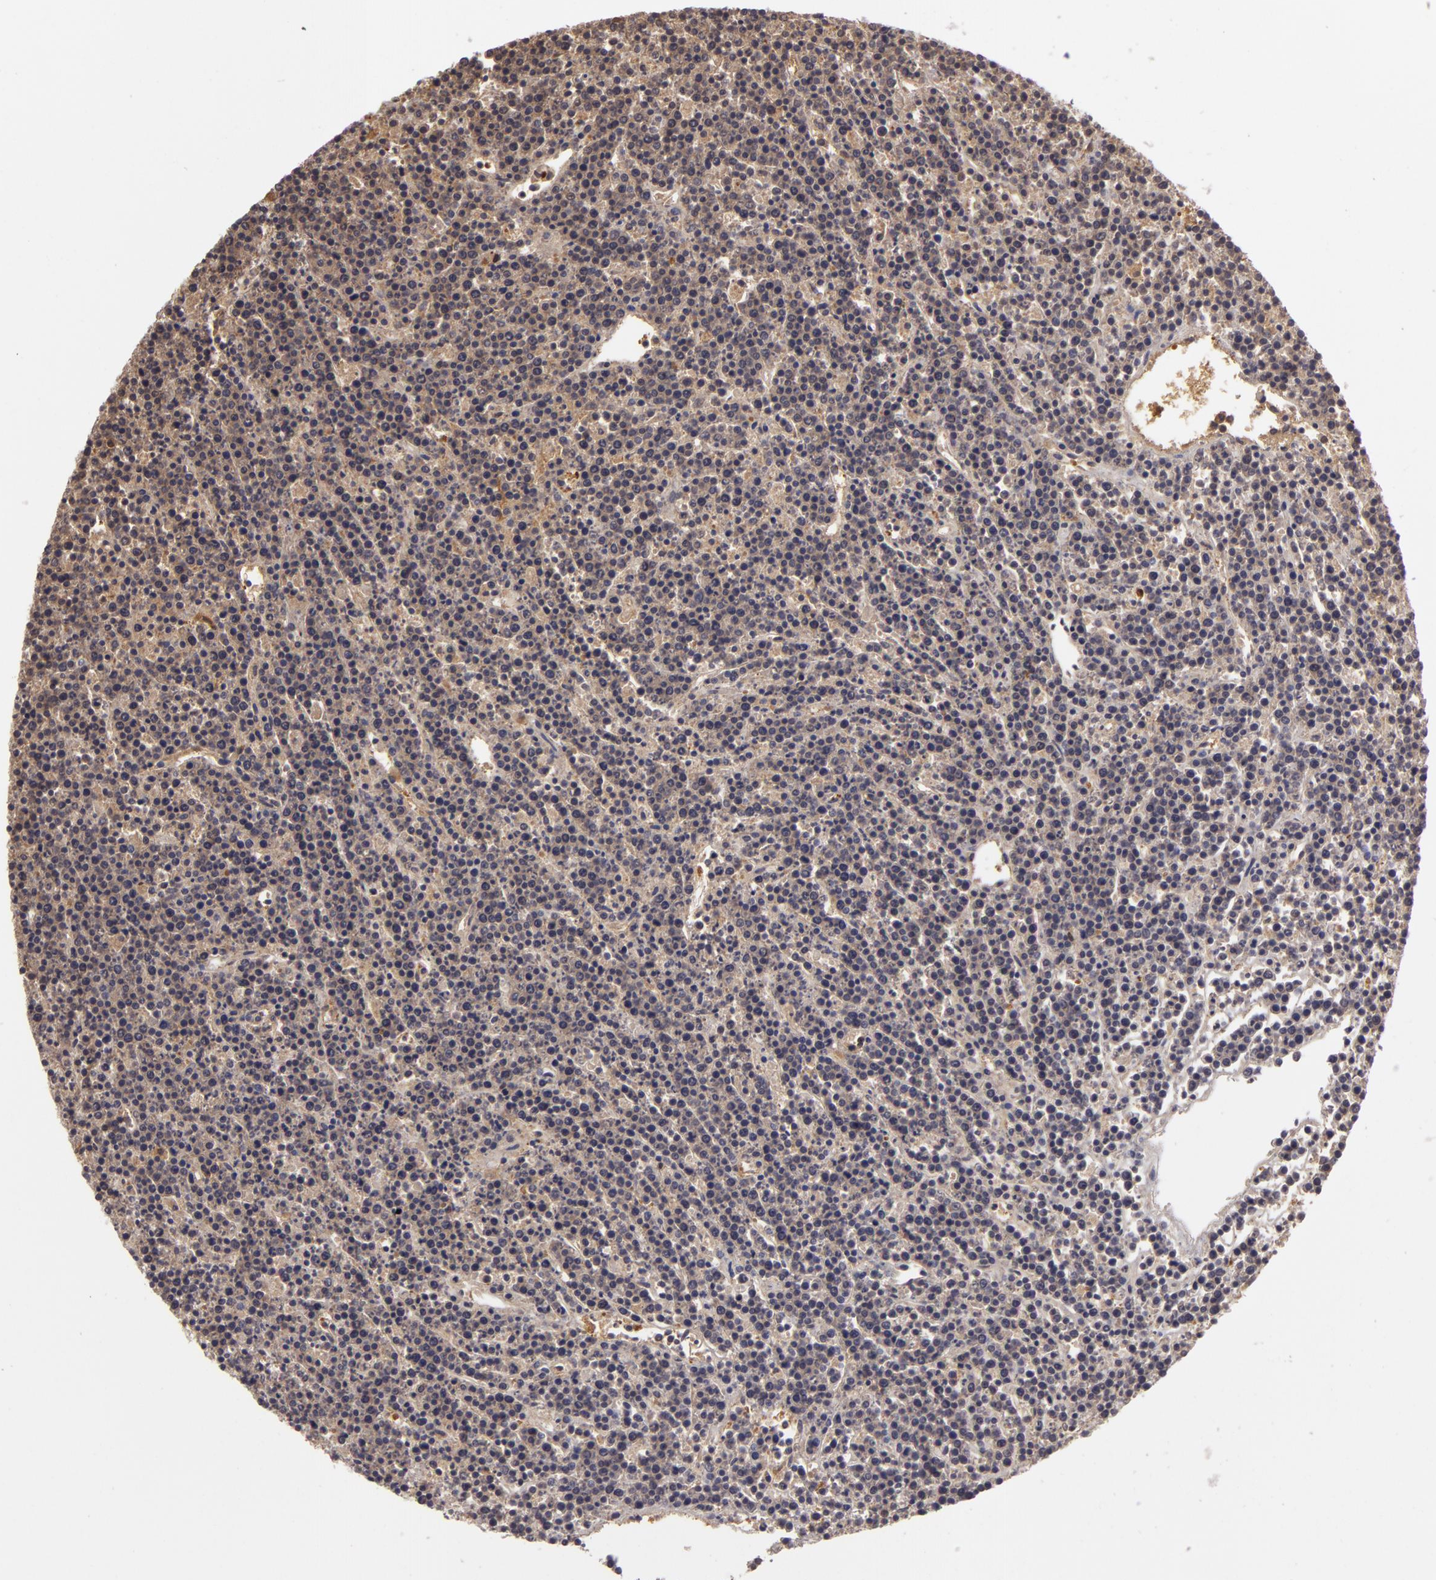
{"staining": {"intensity": "negative", "quantity": "none", "location": "none"}, "tissue": "lymphoma", "cell_type": "Tumor cells", "image_type": "cancer", "snomed": [{"axis": "morphology", "description": "Malignant lymphoma, non-Hodgkin's type, High grade"}, {"axis": "topography", "description": "Ovary"}], "caption": "Immunohistochemistry micrograph of malignant lymphoma, non-Hodgkin's type (high-grade) stained for a protein (brown), which exhibits no positivity in tumor cells.", "gene": "ZNF229", "patient": {"sex": "female", "age": 56}}